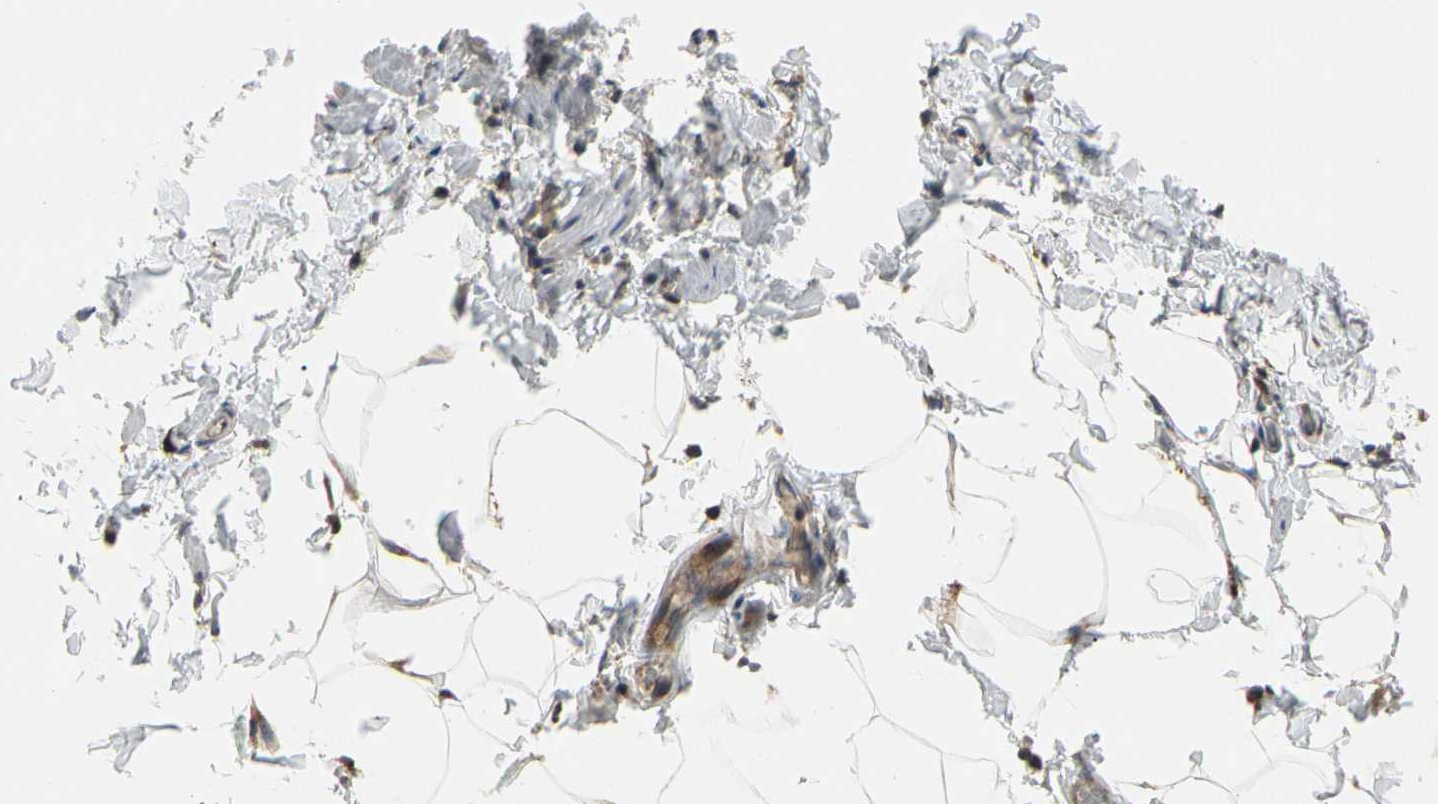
{"staining": {"intensity": "weak", "quantity": "25%-75%", "location": "cytoplasmic/membranous"}, "tissue": "adipose tissue", "cell_type": "Adipocytes", "image_type": "normal", "snomed": [{"axis": "morphology", "description": "Normal tissue, NOS"}, {"axis": "topography", "description": "Vascular tissue"}], "caption": "High-magnification brightfield microscopy of normal adipose tissue stained with DAB (brown) and counterstained with hematoxylin (blue). adipocytes exhibit weak cytoplasmic/membranous staining is seen in about25%-75% of cells. (Stains: DAB in brown, nuclei in blue, Microscopy: brightfield microscopy at high magnification).", "gene": "MMEL1", "patient": {"sex": "male", "age": 41}}